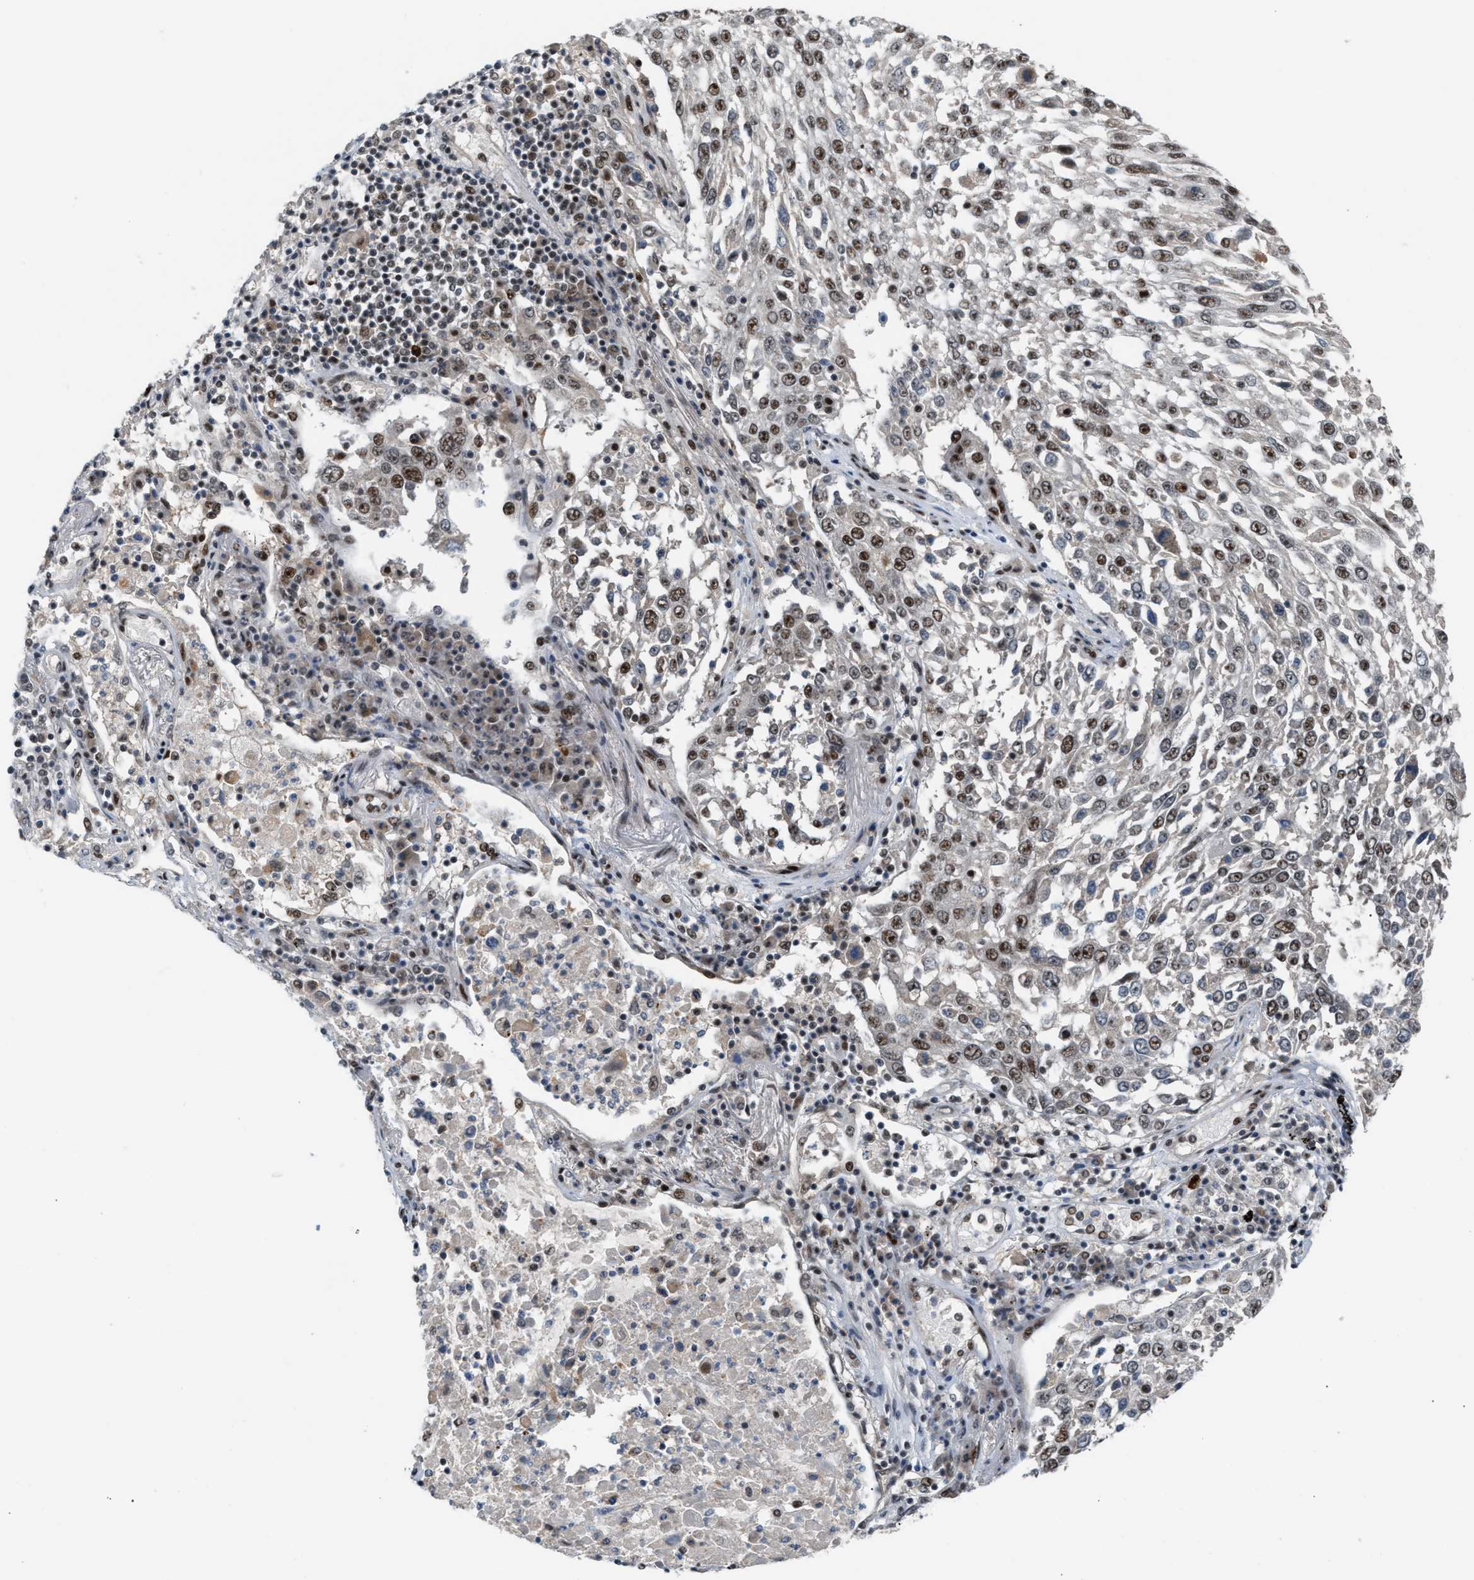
{"staining": {"intensity": "moderate", "quantity": ">75%", "location": "nuclear"}, "tissue": "lung cancer", "cell_type": "Tumor cells", "image_type": "cancer", "snomed": [{"axis": "morphology", "description": "Squamous cell carcinoma, NOS"}, {"axis": "topography", "description": "Lung"}], "caption": "Human lung cancer (squamous cell carcinoma) stained with a brown dye exhibits moderate nuclear positive expression in approximately >75% of tumor cells.", "gene": "PRPF4", "patient": {"sex": "male", "age": 65}}